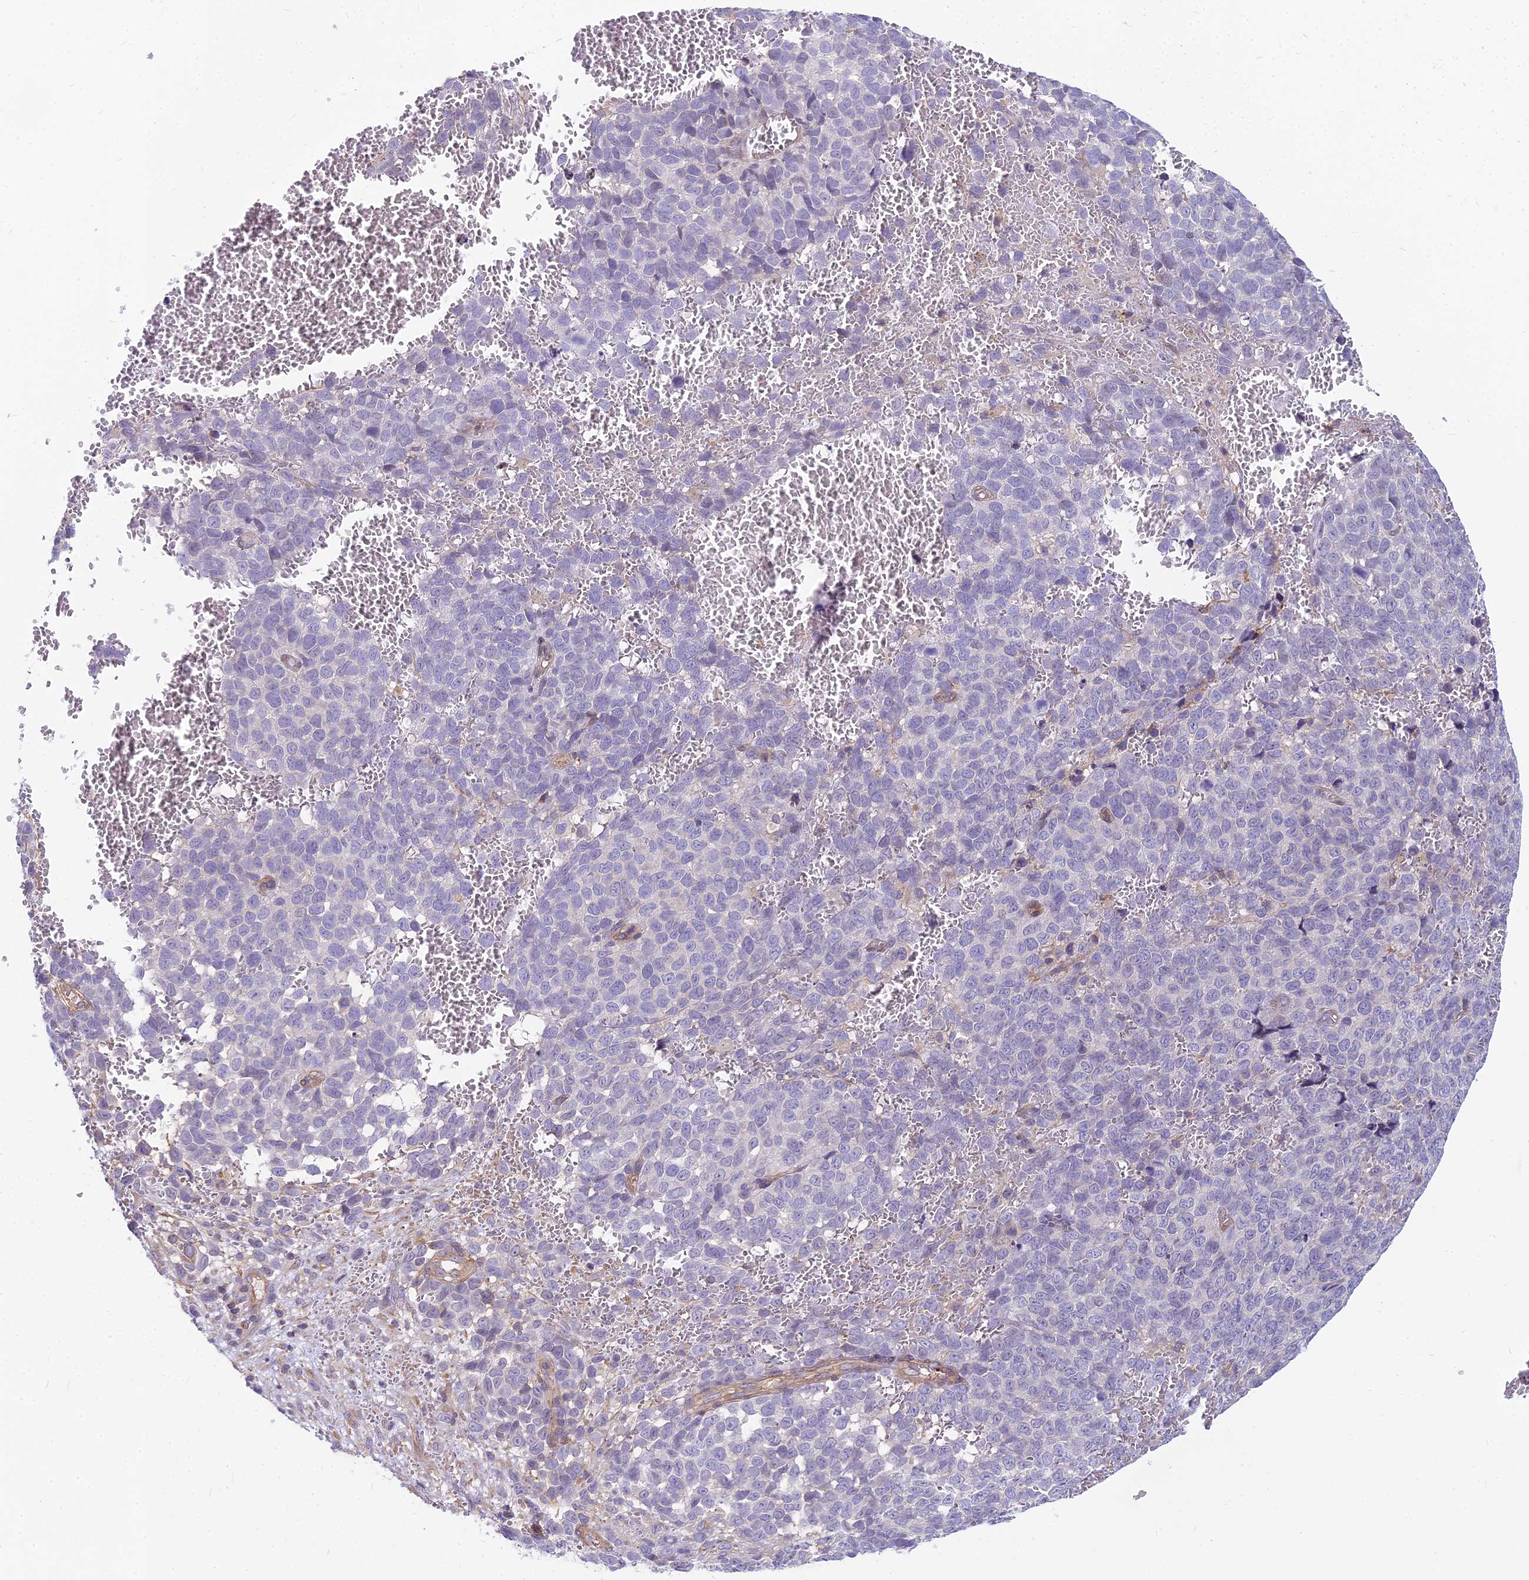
{"staining": {"intensity": "negative", "quantity": "none", "location": "none"}, "tissue": "melanoma", "cell_type": "Tumor cells", "image_type": "cancer", "snomed": [{"axis": "morphology", "description": "Malignant melanoma, NOS"}, {"axis": "topography", "description": "Nose, NOS"}], "caption": "Immunohistochemistry (IHC) micrograph of neoplastic tissue: melanoma stained with DAB (3,3'-diaminobenzidine) displays no significant protein positivity in tumor cells.", "gene": "HLA-DOA", "patient": {"sex": "female", "age": 48}}